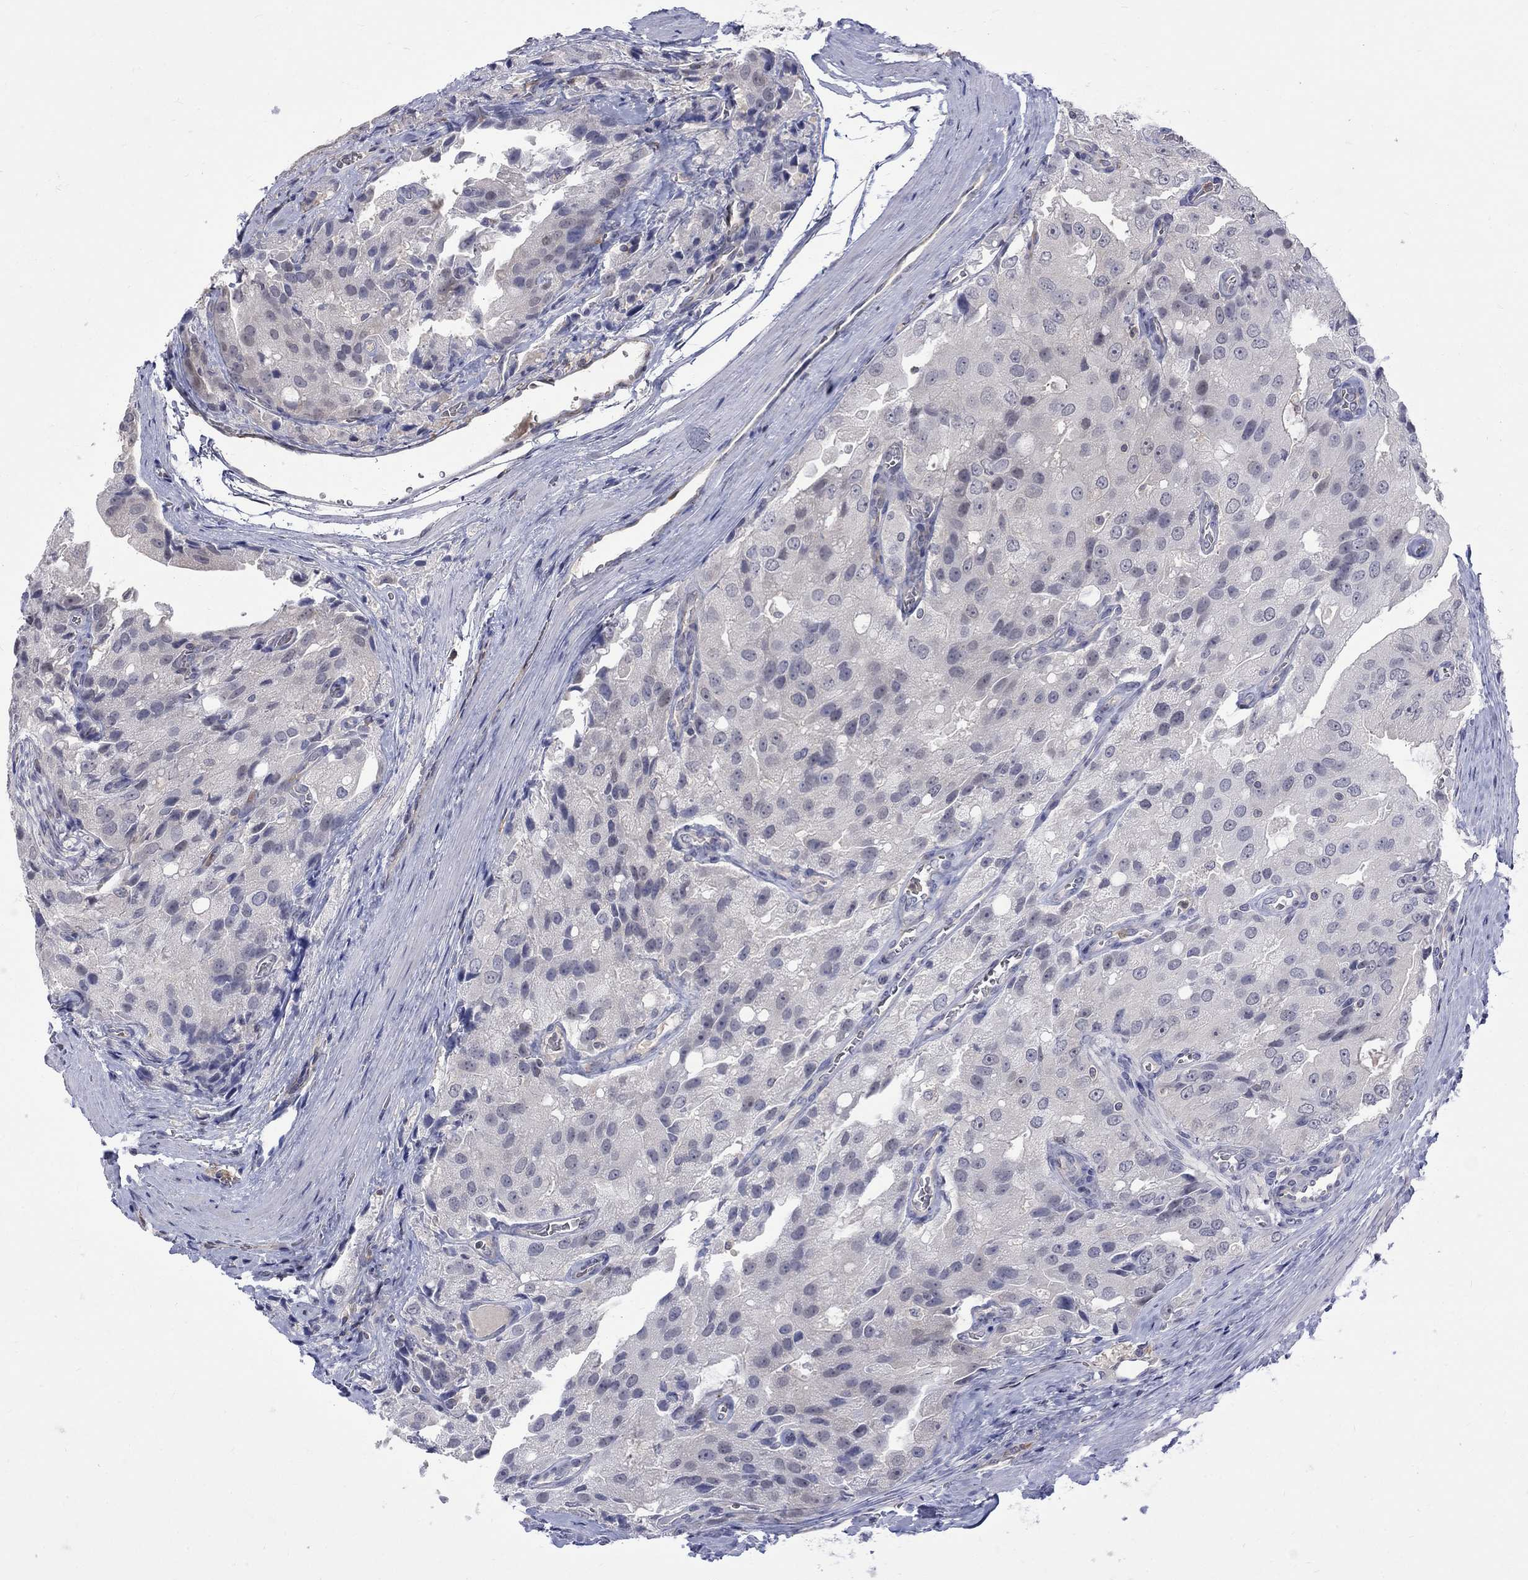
{"staining": {"intensity": "negative", "quantity": "none", "location": "none"}, "tissue": "prostate cancer", "cell_type": "Tumor cells", "image_type": "cancer", "snomed": [{"axis": "morphology", "description": "Adenocarcinoma, NOS"}, {"axis": "topography", "description": "Prostate and seminal vesicle, NOS"}, {"axis": "topography", "description": "Prostate"}], "caption": "This image is of prostate adenocarcinoma stained with immunohistochemistry to label a protein in brown with the nuclei are counter-stained blue. There is no staining in tumor cells.", "gene": "HKDC1", "patient": {"sex": "male", "age": 67}}